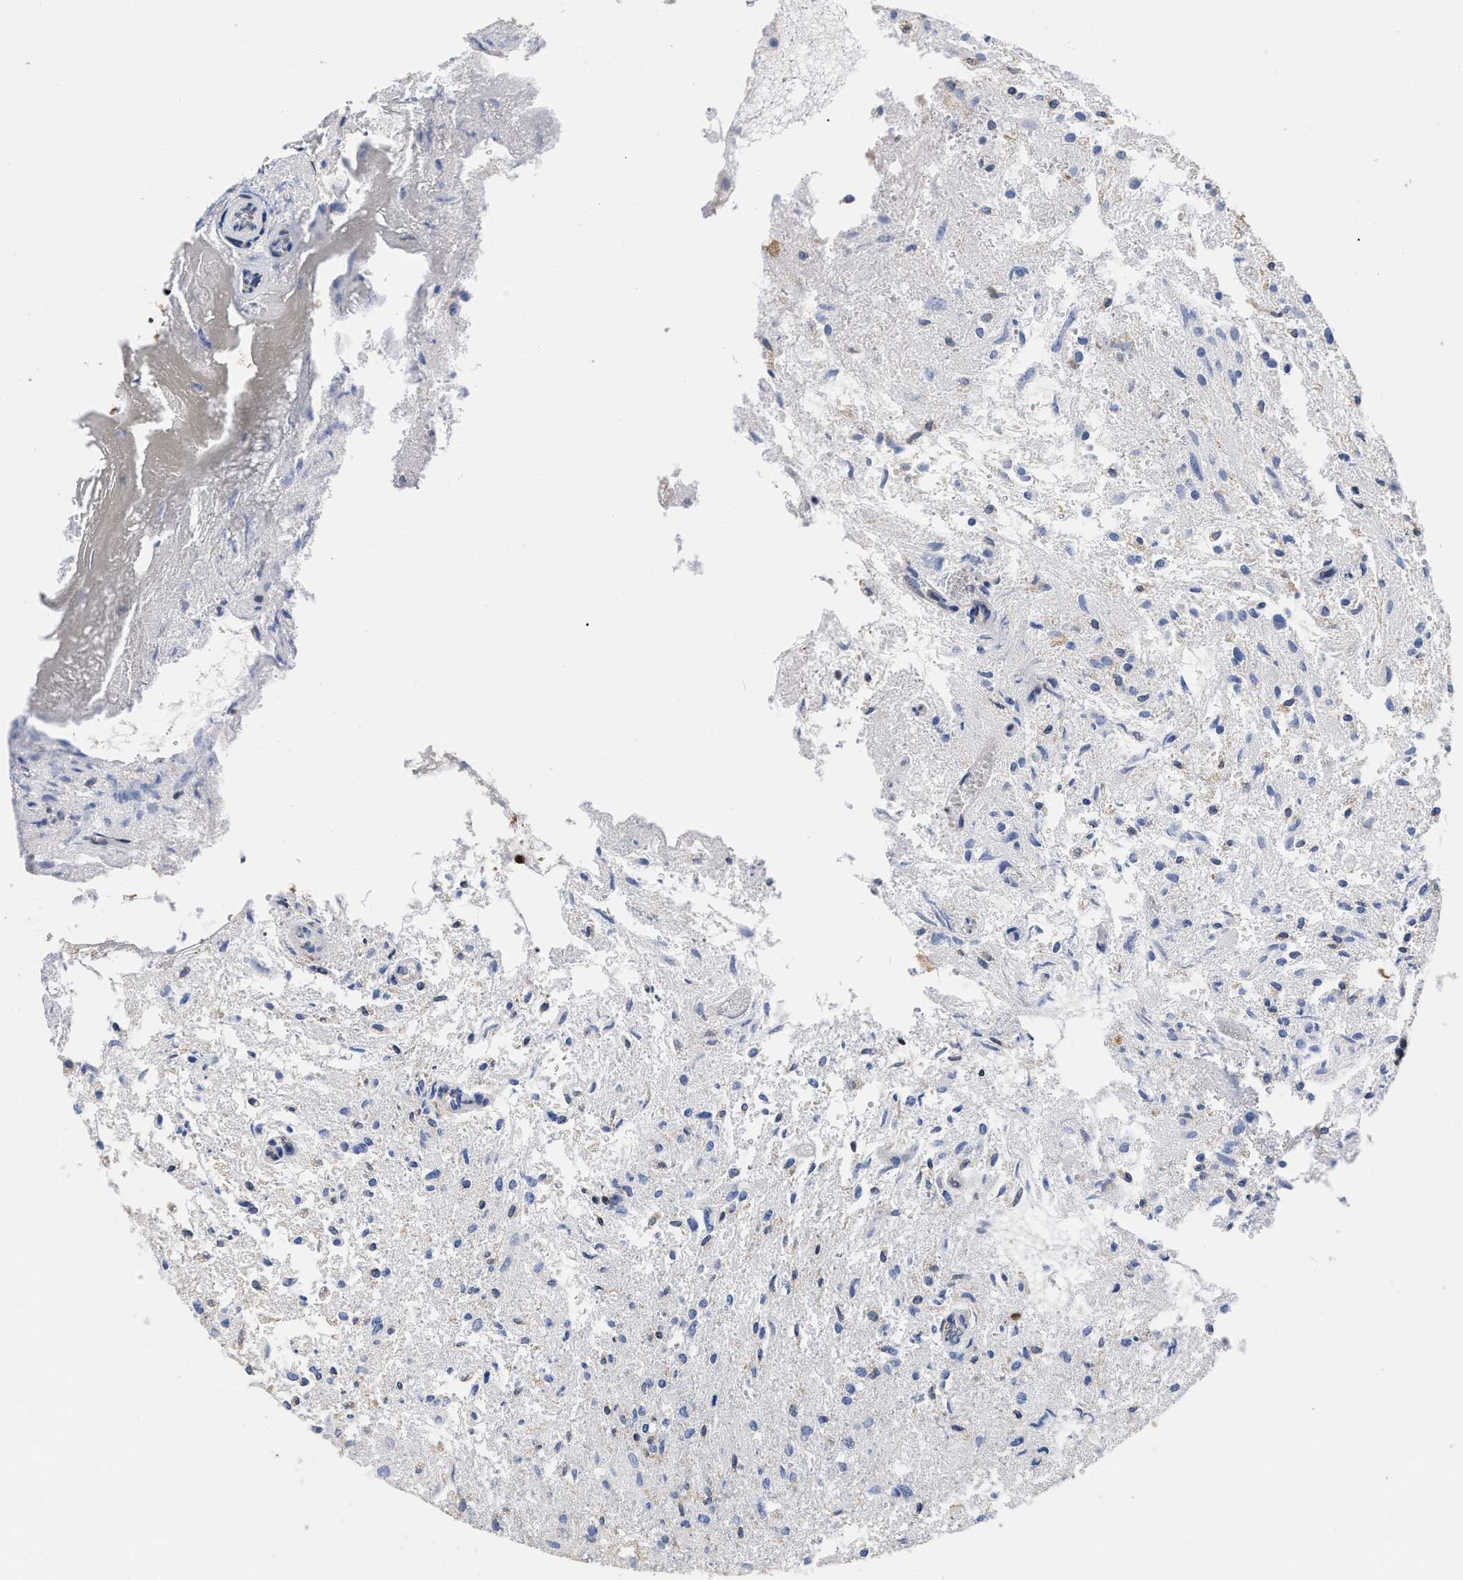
{"staining": {"intensity": "negative", "quantity": "none", "location": "none"}, "tissue": "glioma", "cell_type": "Tumor cells", "image_type": "cancer", "snomed": [{"axis": "morphology", "description": "Glioma, malignant, High grade"}, {"axis": "topography", "description": "Brain"}], "caption": "Immunohistochemistry image of neoplastic tissue: human malignant glioma (high-grade) stained with DAB demonstrates no significant protein expression in tumor cells. (Stains: DAB immunohistochemistry (IHC) with hematoxylin counter stain, Microscopy: brightfield microscopy at high magnification).", "gene": "GIMAP4", "patient": {"sex": "female", "age": 59}}